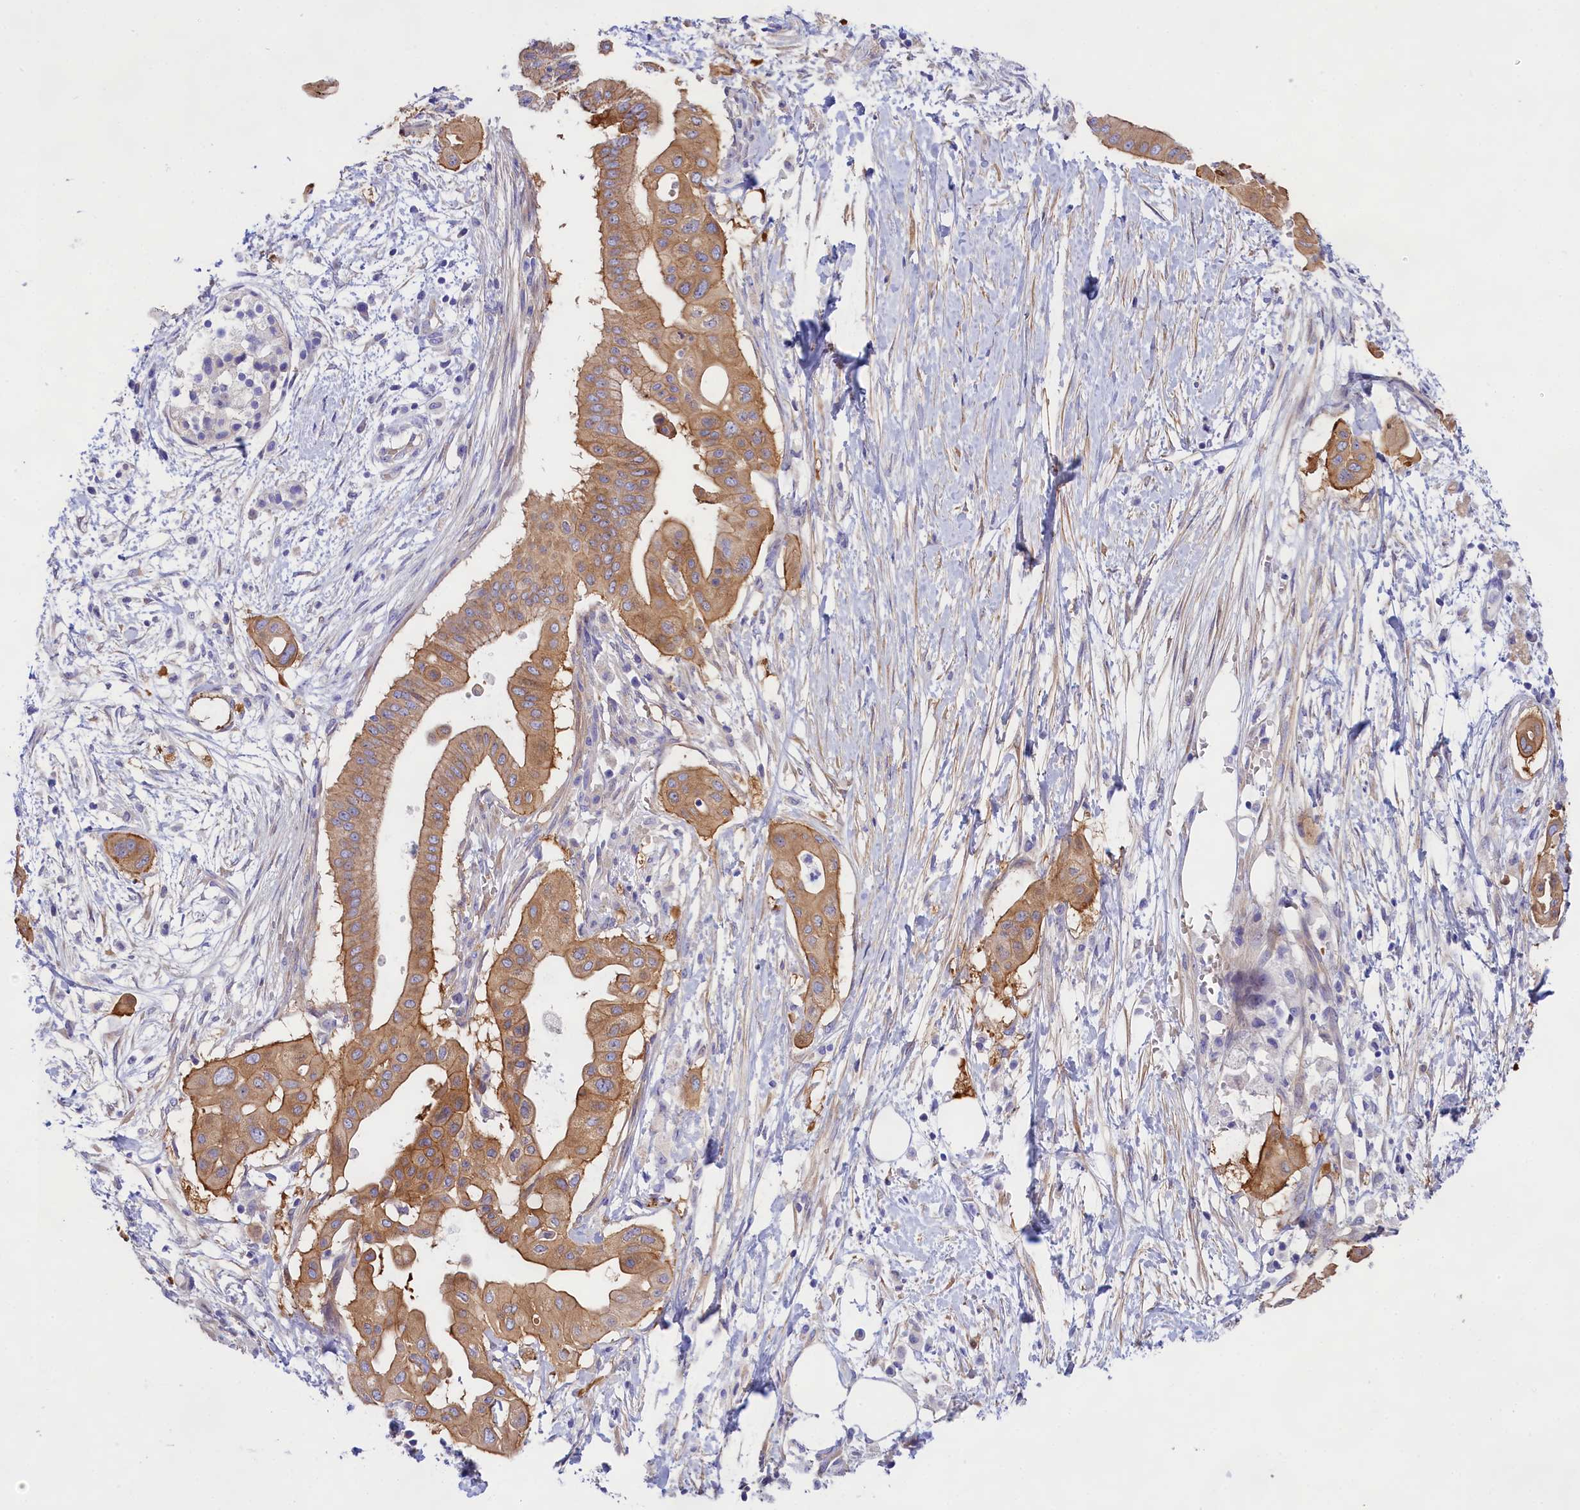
{"staining": {"intensity": "moderate", "quantity": ">75%", "location": "cytoplasmic/membranous"}, "tissue": "pancreatic cancer", "cell_type": "Tumor cells", "image_type": "cancer", "snomed": [{"axis": "morphology", "description": "Adenocarcinoma, NOS"}, {"axis": "topography", "description": "Pancreas"}], "caption": "Human pancreatic adenocarcinoma stained for a protein (brown) demonstrates moderate cytoplasmic/membranous positive expression in about >75% of tumor cells.", "gene": "PPP1R13L", "patient": {"sex": "male", "age": 68}}